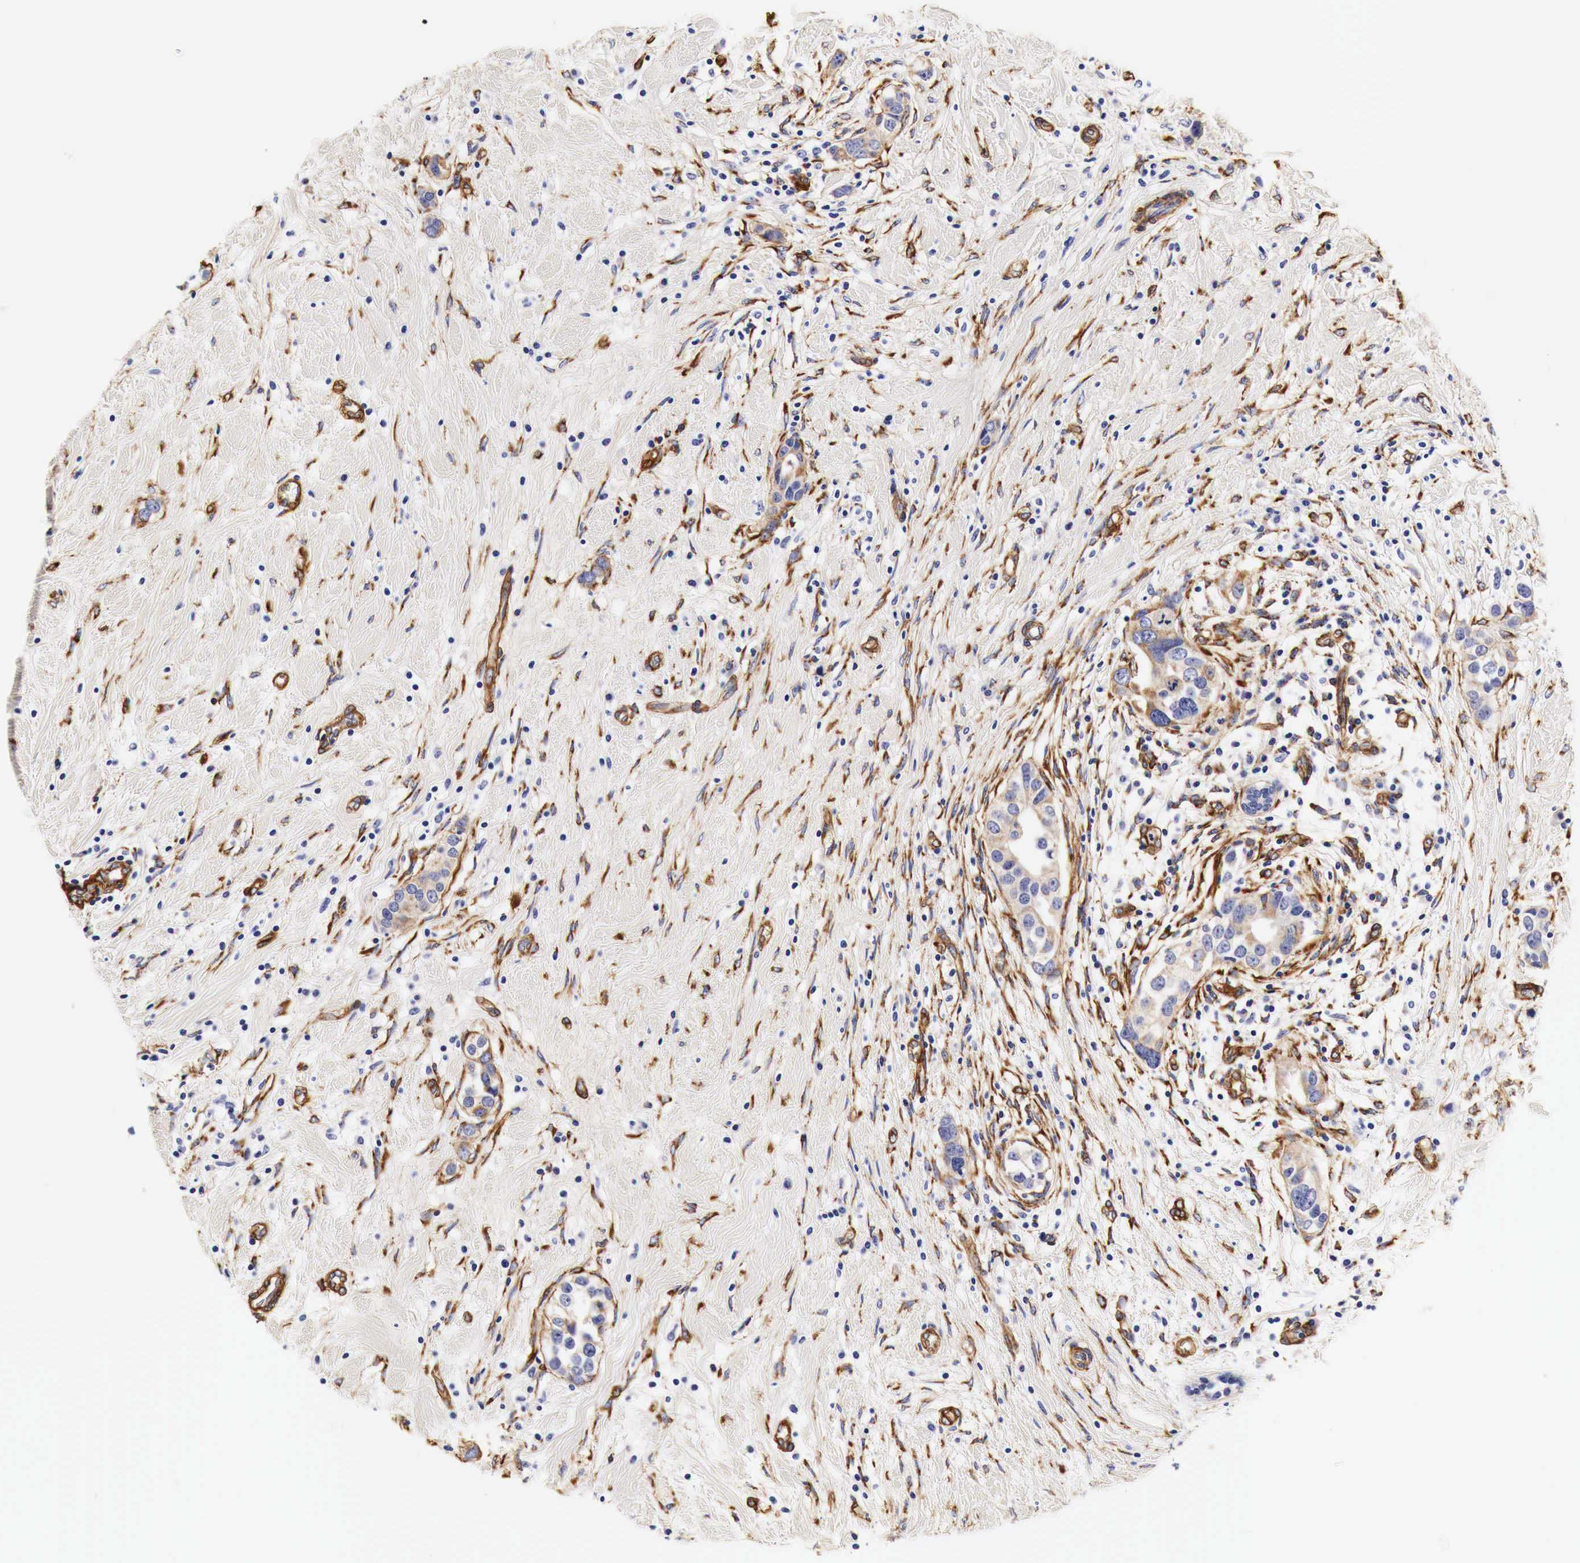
{"staining": {"intensity": "weak", "quantity": "<25%", "location": "cytoplasmic/membranous"}, "tissue": "breast cancer", "cell_type": "Tumor cells", "image_type": "cancer", "snomed": [{"axis": "morphology", "description": "Duct carcinoma"}, {"axis": "topography", "description": "Breast"}], "caption": "This is an immunohistochemistry photomicrograph of breast cancer. There is no staining in tumor cells.", "gene": "LAMB2", "patient": {"sex": "female", "age": 55}}